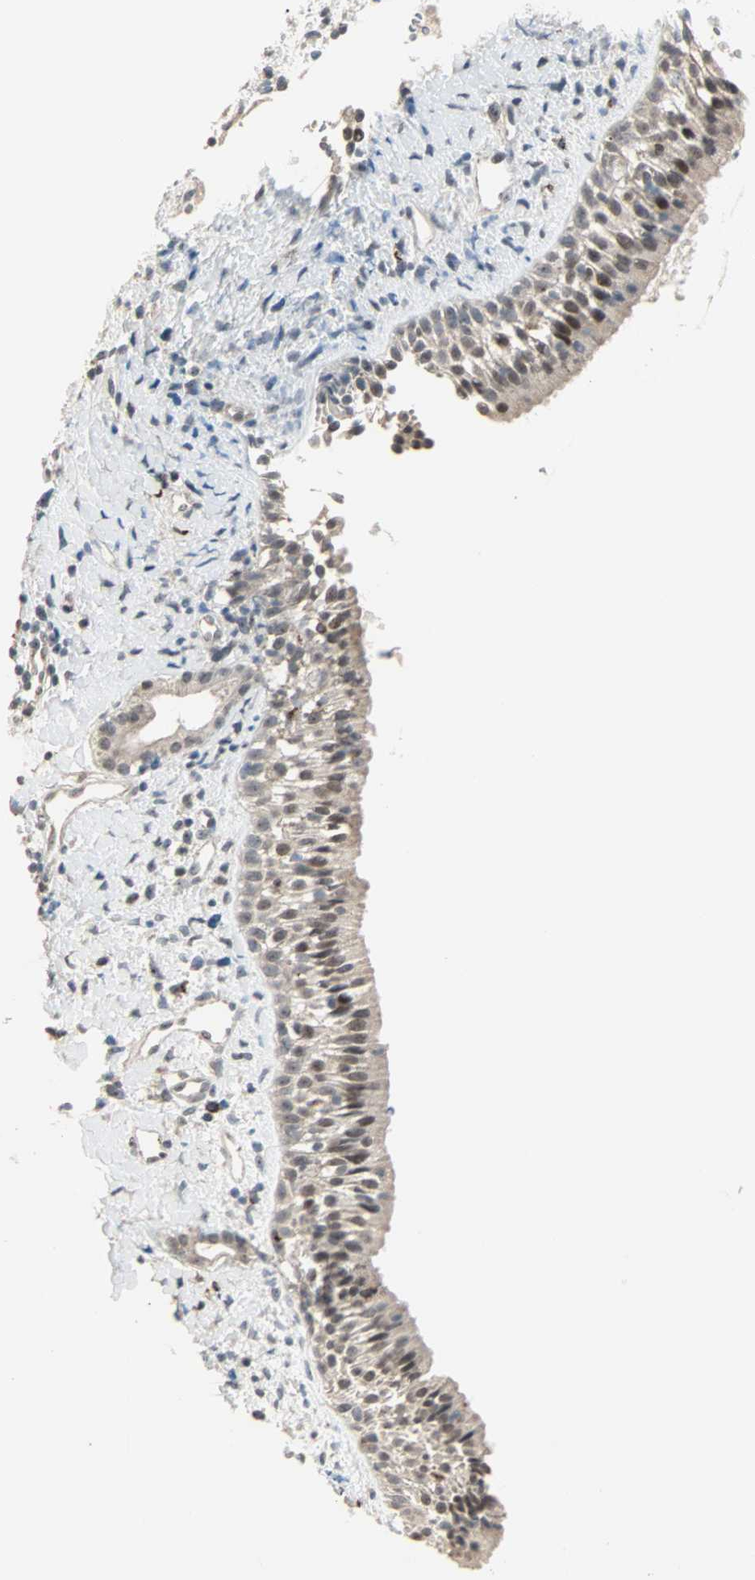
{"staining": {"intensity": "weak", "quantity": ">75%", "location": "cytoplasmic/membranous,nuclear"}, "tissue": "nasopharynx", "cell_type": "Respiratory epithelial cells", "image_type": "normal", "snomed": [{"axis": "morphology", "description": "Normal tissue, NOS"}, {"axis": "topography", "description": "Nasopharynx"}], "caption": "Unremarkable nasopharynx displays weak cytoplasmic/membranous,nuclear positivity in approximately >75% of respiratory epithelial cells, visualized by immunohistochemistry. Immunohistochemistry (ihc) stains the protein of interest in brown and the nuclei are stained blue.", "gene": "KDM4A", "patient": {"sex": "male", "age": 22}}